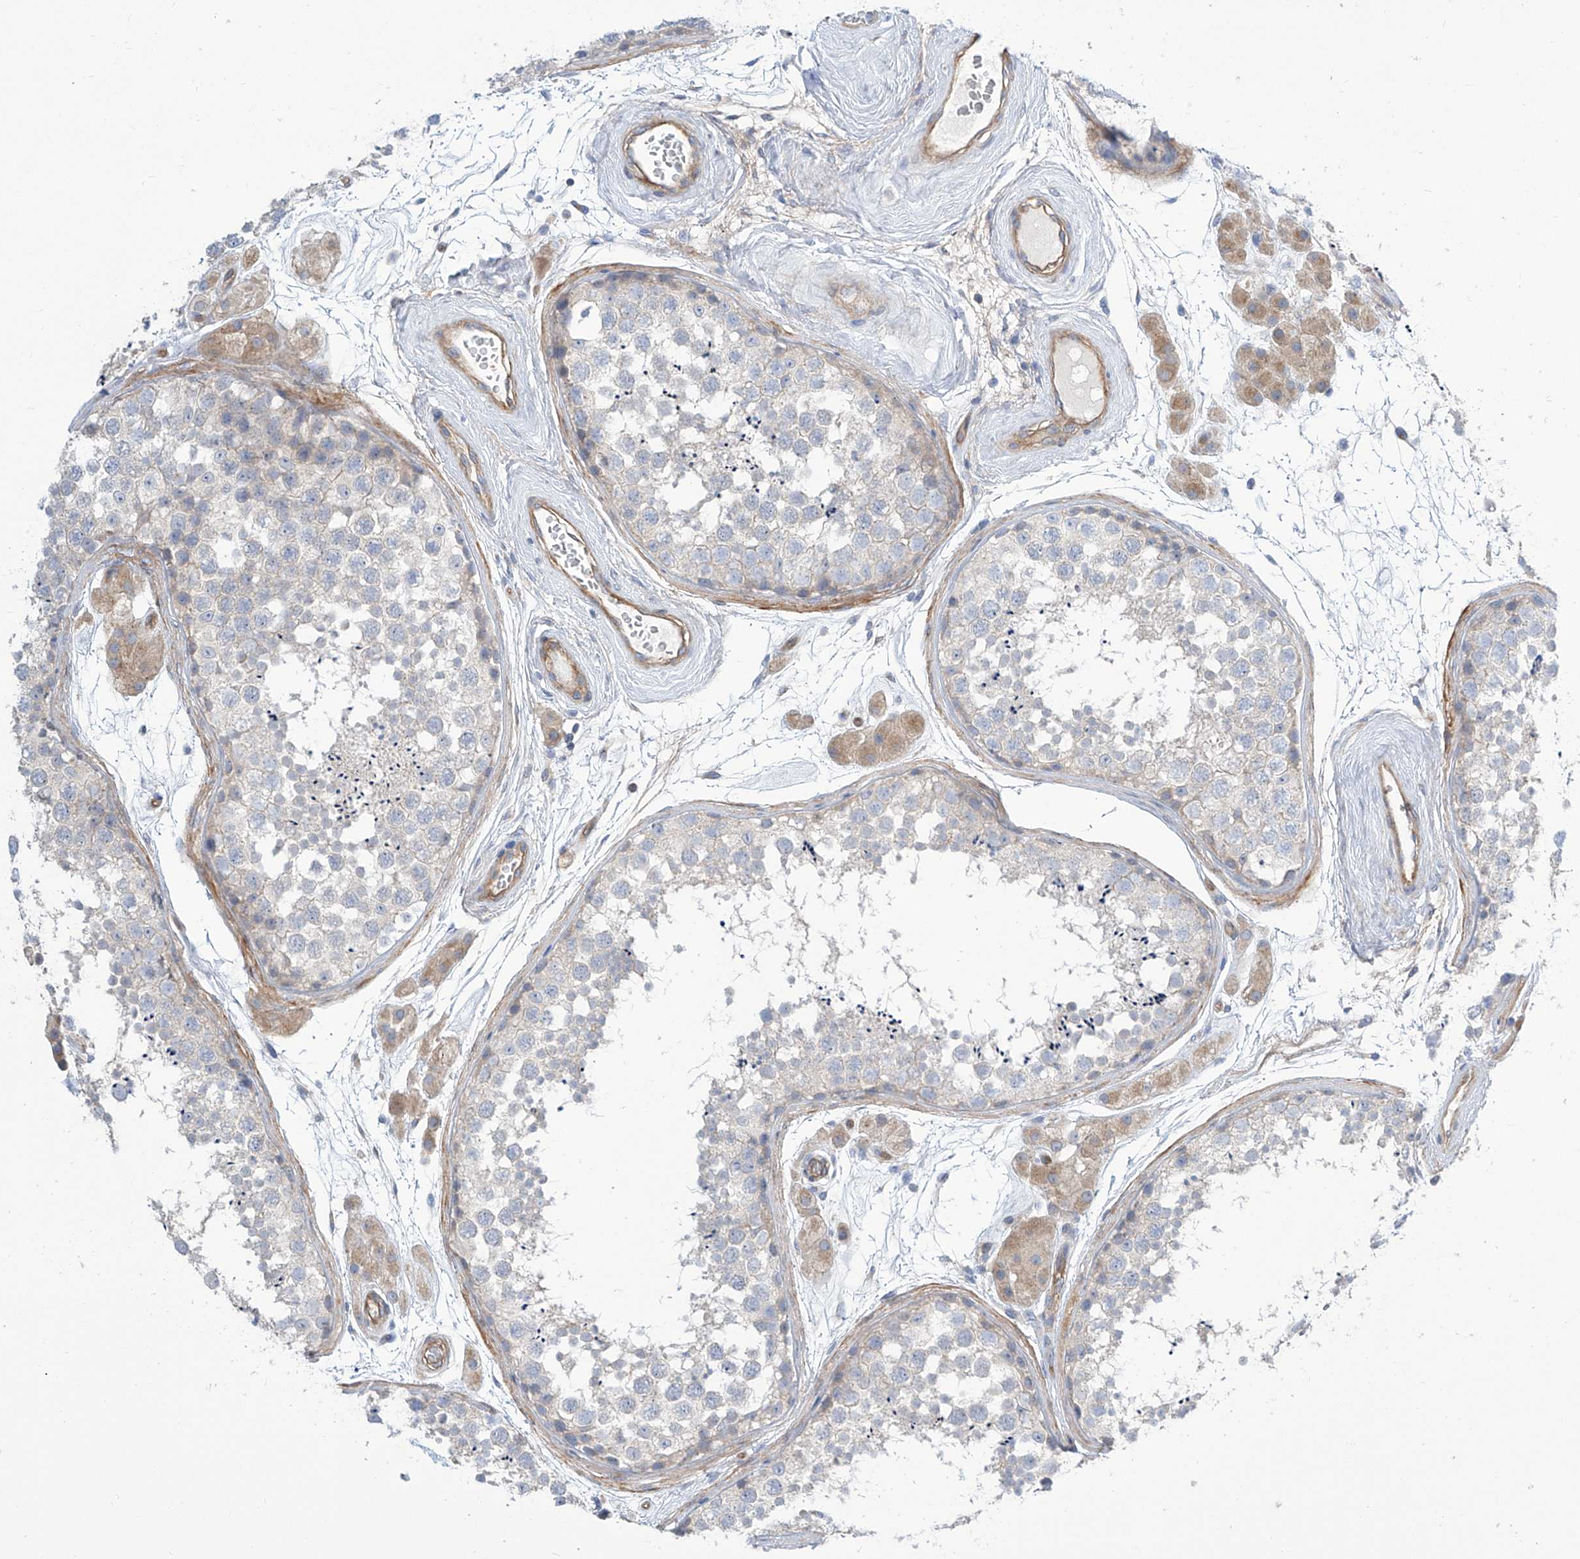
{"staining": {"intensity": "negative", "quantity": "none", "location": "none"}, "tissue": "testis", "cell_type": "Cells in seminiferous ducts", "image_type": "normal", "snomed": [{"axis": "morphology", "description": "Normal tissue, NOS"}, {"axis": "topography", "description": "Testis"}], "caption": "This is an immunohistochemistry (IHC) histopathology image of benign human testis. There is no expression in cells in seminiferous ducts.", "gene": "TMEM209", "patient": {"sex": "male", "age": 56}}